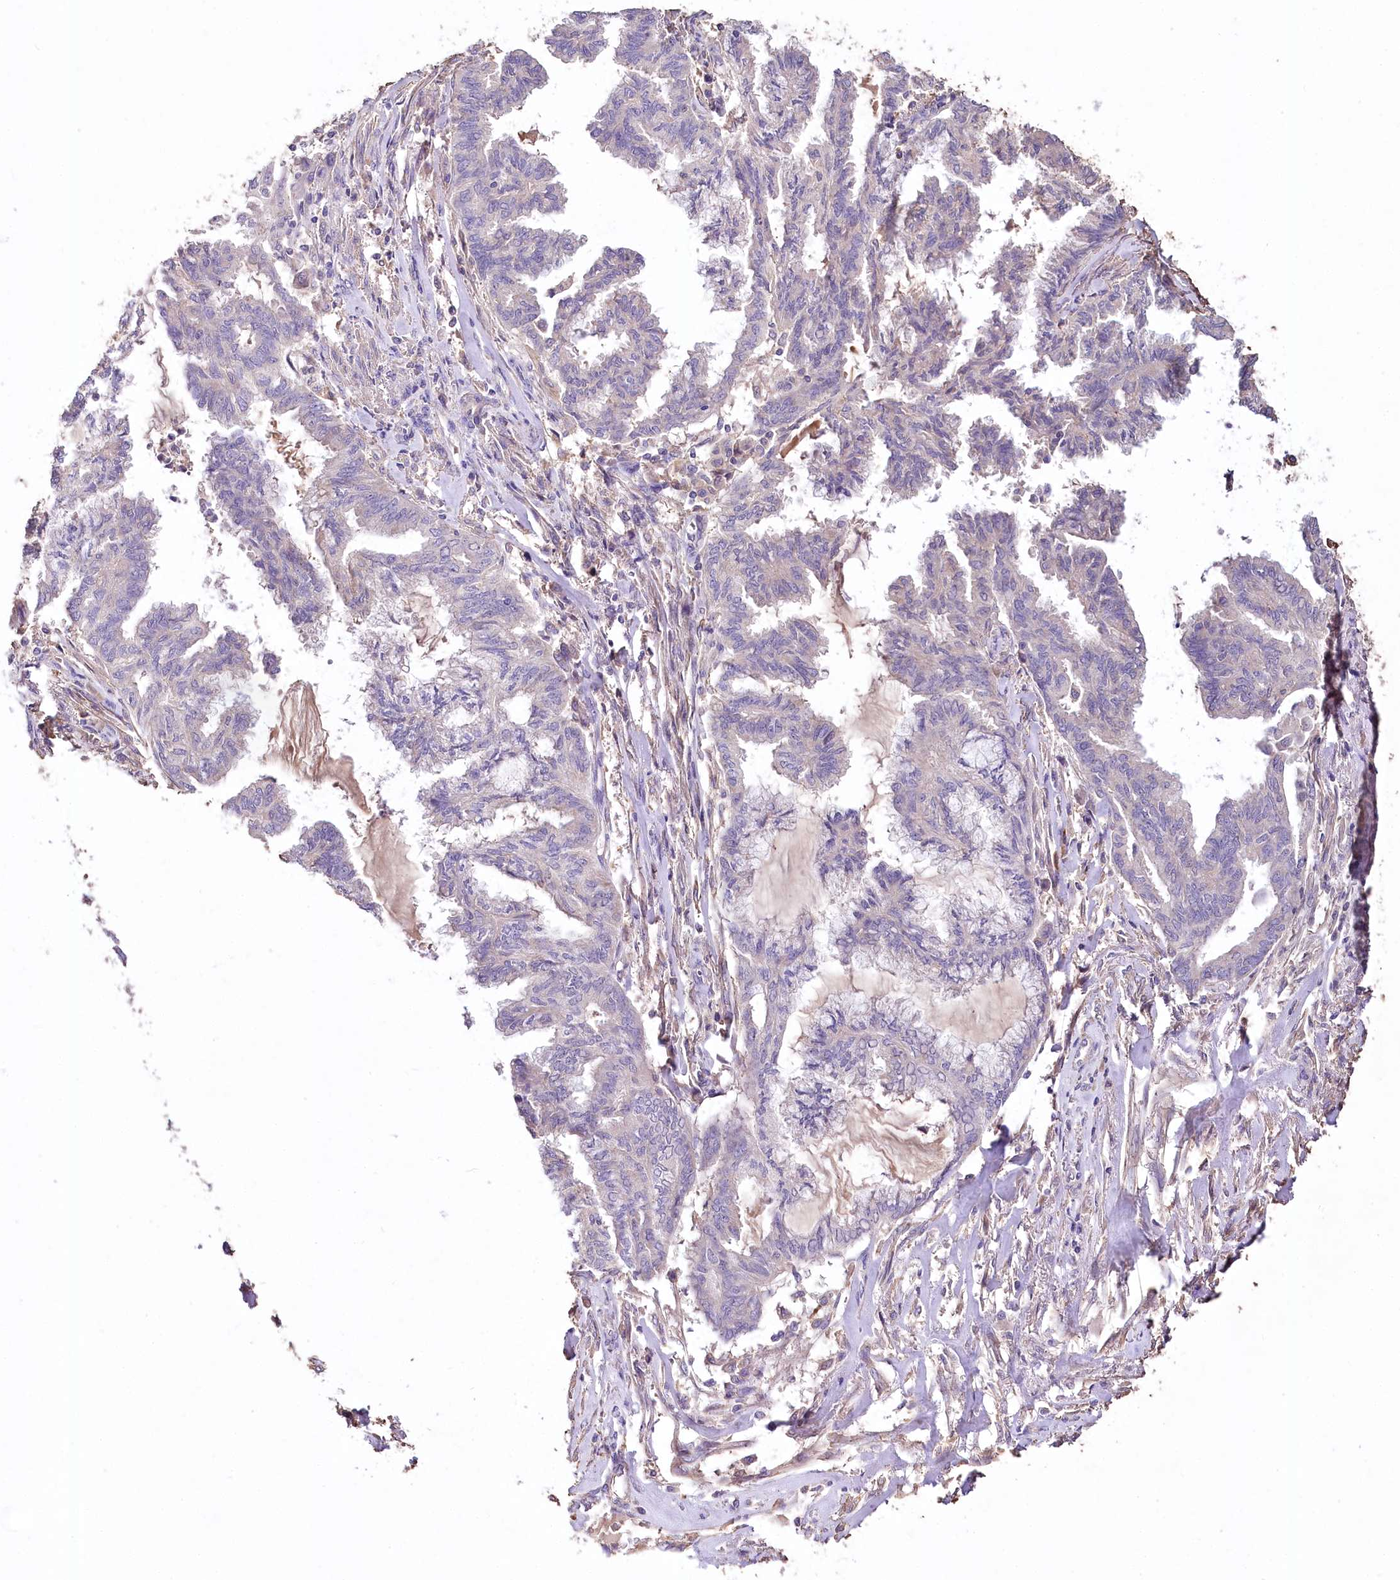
{"staining": {"intensity": "negative", "quantity": "none", "location": "none"}, "tissue": "endometrial cancer", "cell_type": "Tumor cells", "image_type": "cancer", "snomed": [{"axis": "morphology", "description": "Adenocarcinoma, NOS"}, {"axis": "topography", "description": "Endometrium"}], "caption": "Photomicrograph shows no protein expression in tumor cells of endometrial adenocarcinoma tissue. (Stains: DAB IHC with hematoxylin counter stain, Microscopy: brightfield microscopy at high magnification).", "gene": "PCYOX1L", "patient": {"sex": "female", "age": 86}}